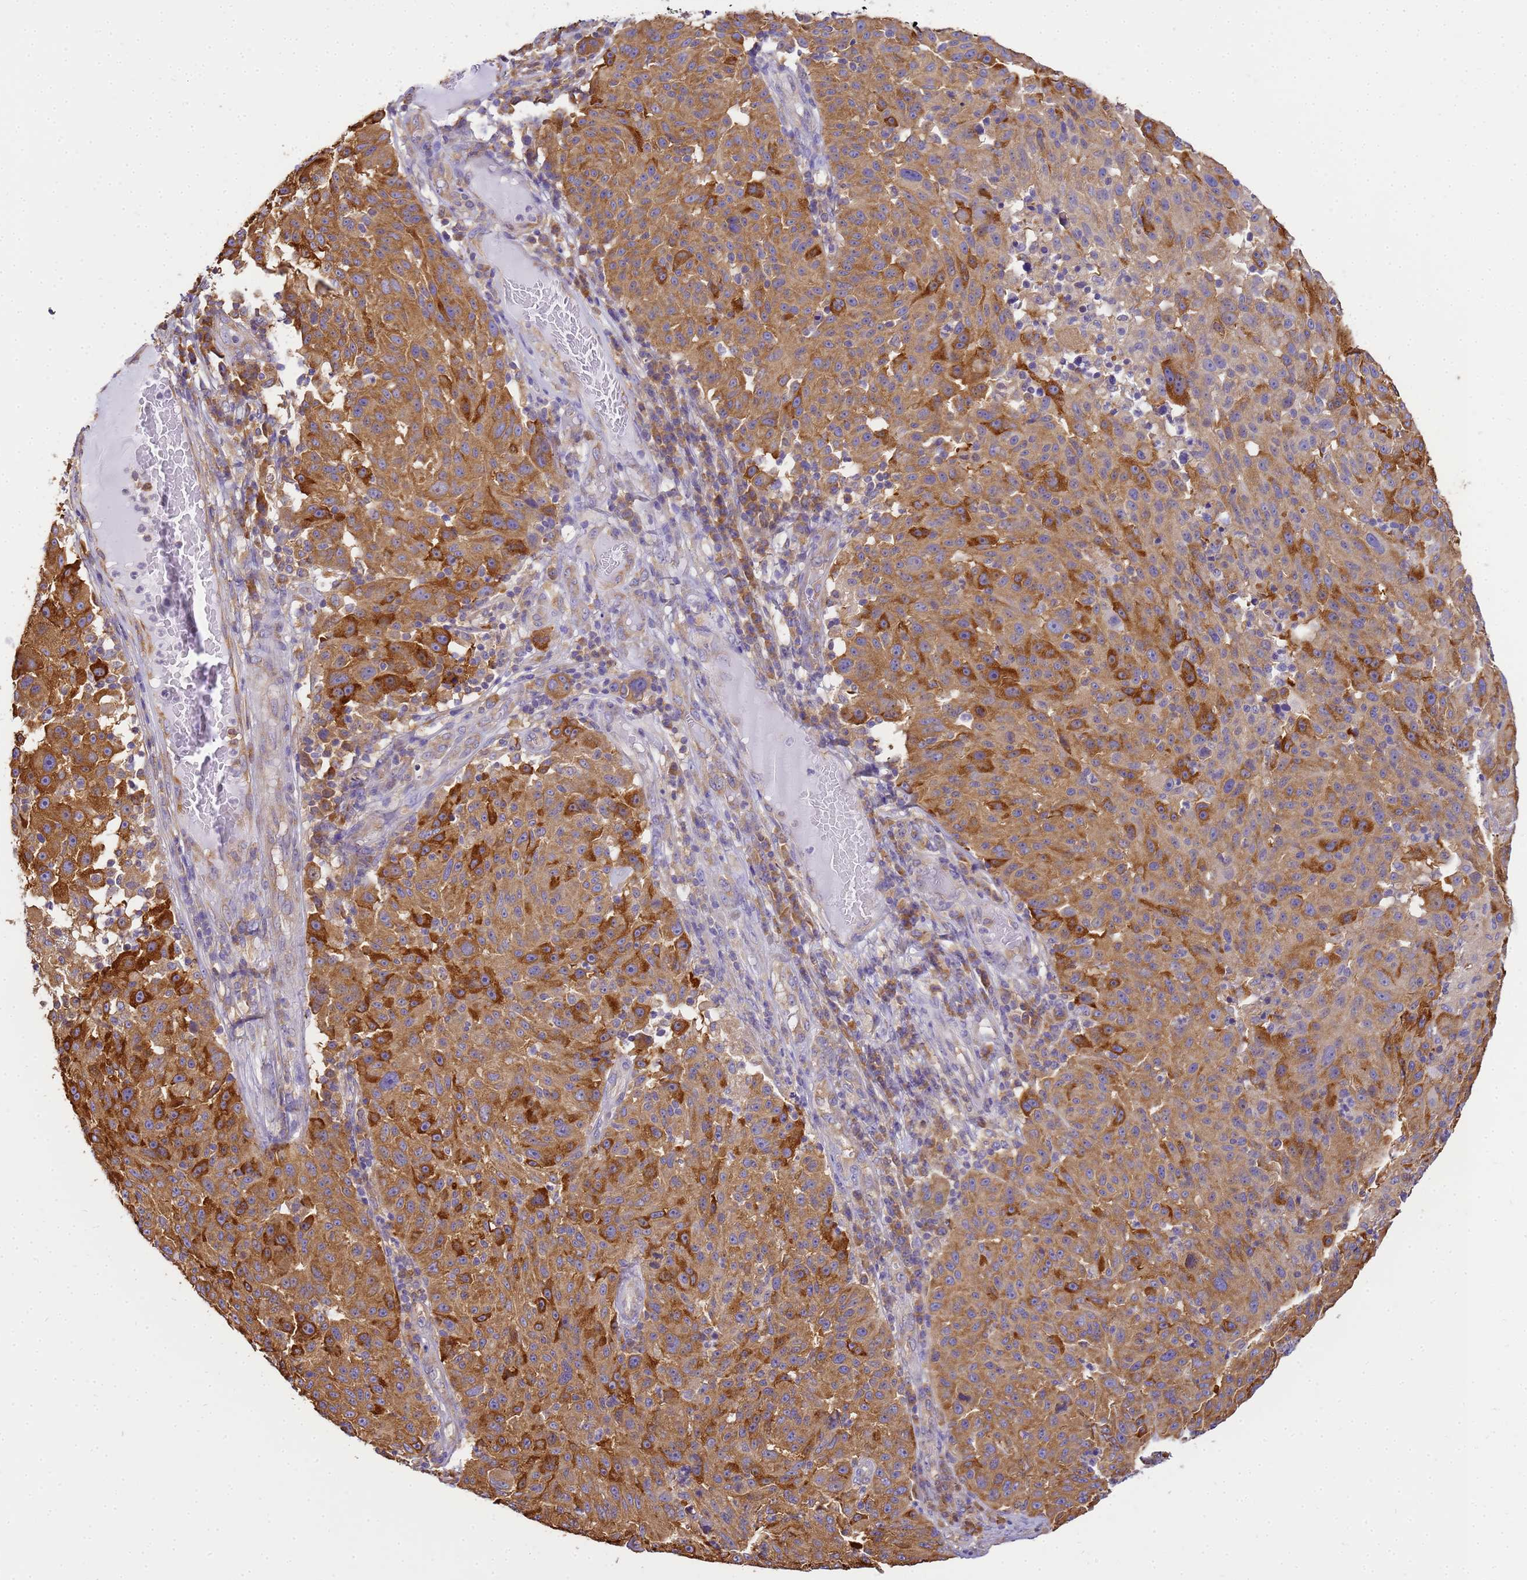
{"staining": {"intensity": "moderate", "quantity": ">75%", "location": "cytoplasmic/membranous"}, "tissue": "melanoma", "cell_type": "Tumor cells", "image_type": "cancer", "snomed": [{"axis": "morphology", "description": "Malignant melanoma, NOS"}, {"axis": "topography", "description": "Skin"}], "caption": "The immunohistochemical stain labels moderate cytoplasmic/membranous staining in tumor cells of malignant melanoma tissue.", "gene": "NARS1", "patient": {"sex": "male", "age": 53}}